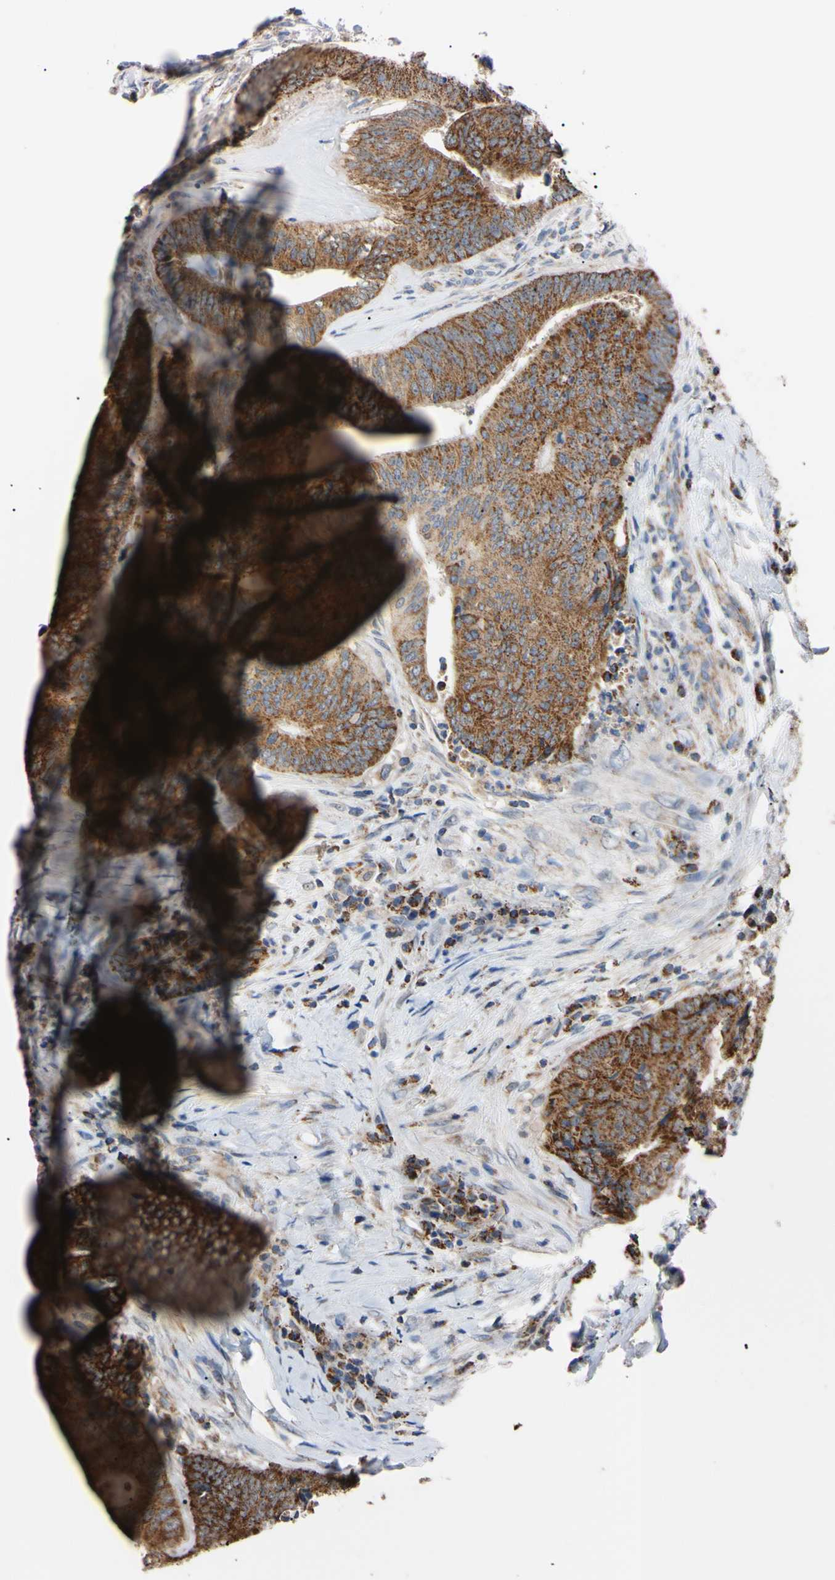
{"staining": {"intensity": "strong", "quantity": ">75%", "location": "cytoplasmic/membranous"}, "tissue": "colorectal cancer", "cell_type": "Tumor cells", "image_type": "cancer", "snomed": [{"axis": "morphology", "description": "Adenocarcinoma, NOS"}, {"axis": "topography", "description": "Rectum"}], "caption": "DAB (3,3'-diaminobenzidine) immunohistochemical staining of human colorectal cancer demonstrates strong cytoplasmic/membranous protein expression in about >75% of tumor cells.", "gene": "CLPP", "patient": {"sex": "male", "age": 72}}